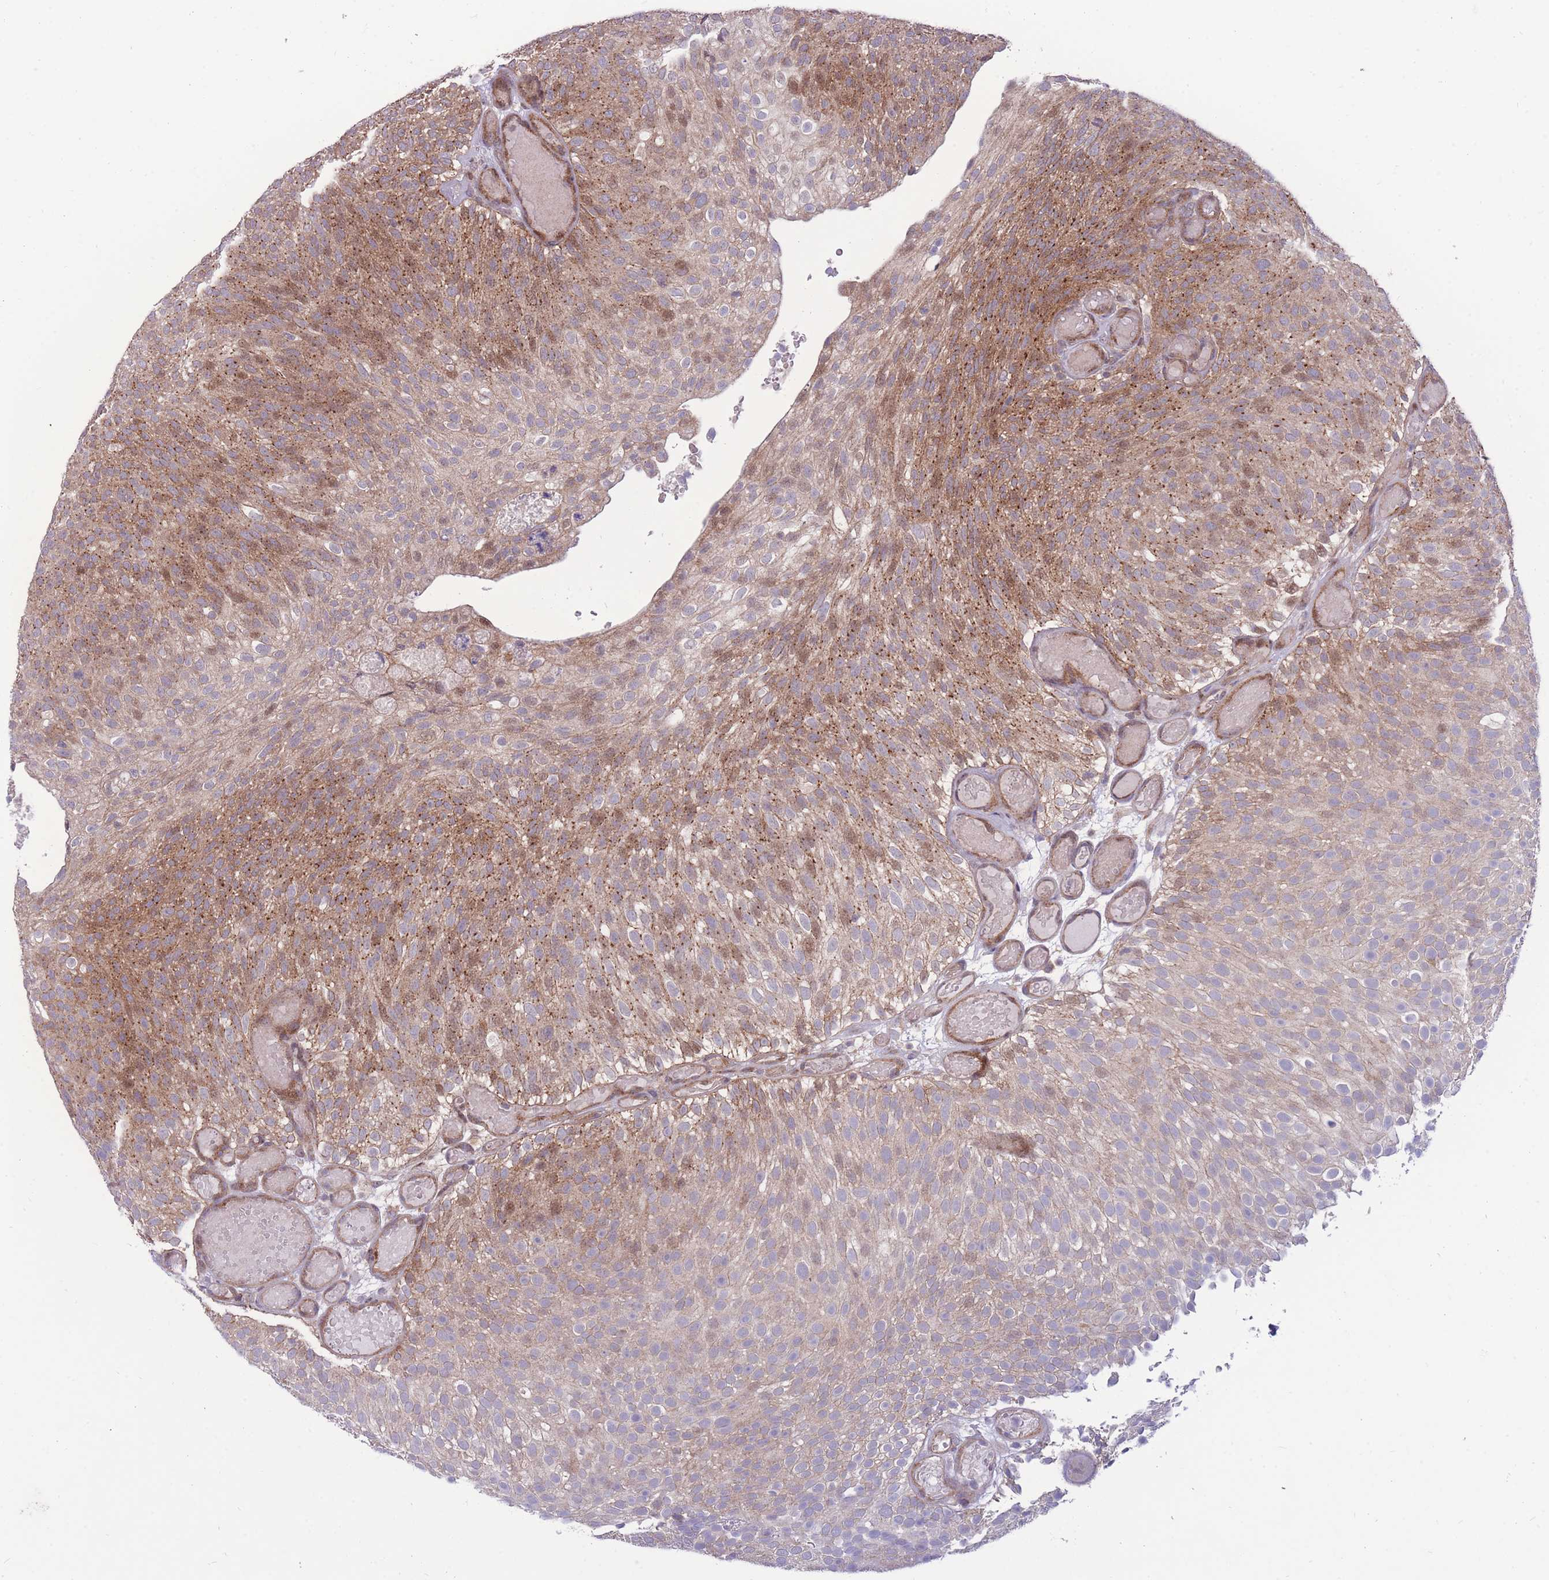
{"staining": {"intensity": "moderate", "quantity": "25%-75%", "location": "cytoplasmic/membranous,nuclear"}, "tissue": "urothelial cancer", "cell_type": "Tumor cells", "image_type": "cancer", "snomed": [{"axis": "morphology", "description": "Urothelial carcinoma, Low grade"}, {"axis": "topography", "description": "Urinary bladder"}], "caption": "Moderate cytoplasmic/membranous and nuclear protein positivity is seen in approximately 25%-75% of tumor cells in urothelial cancer.", "gene": "RIC8A", "patient": {"sex": "male", "age": 78}}